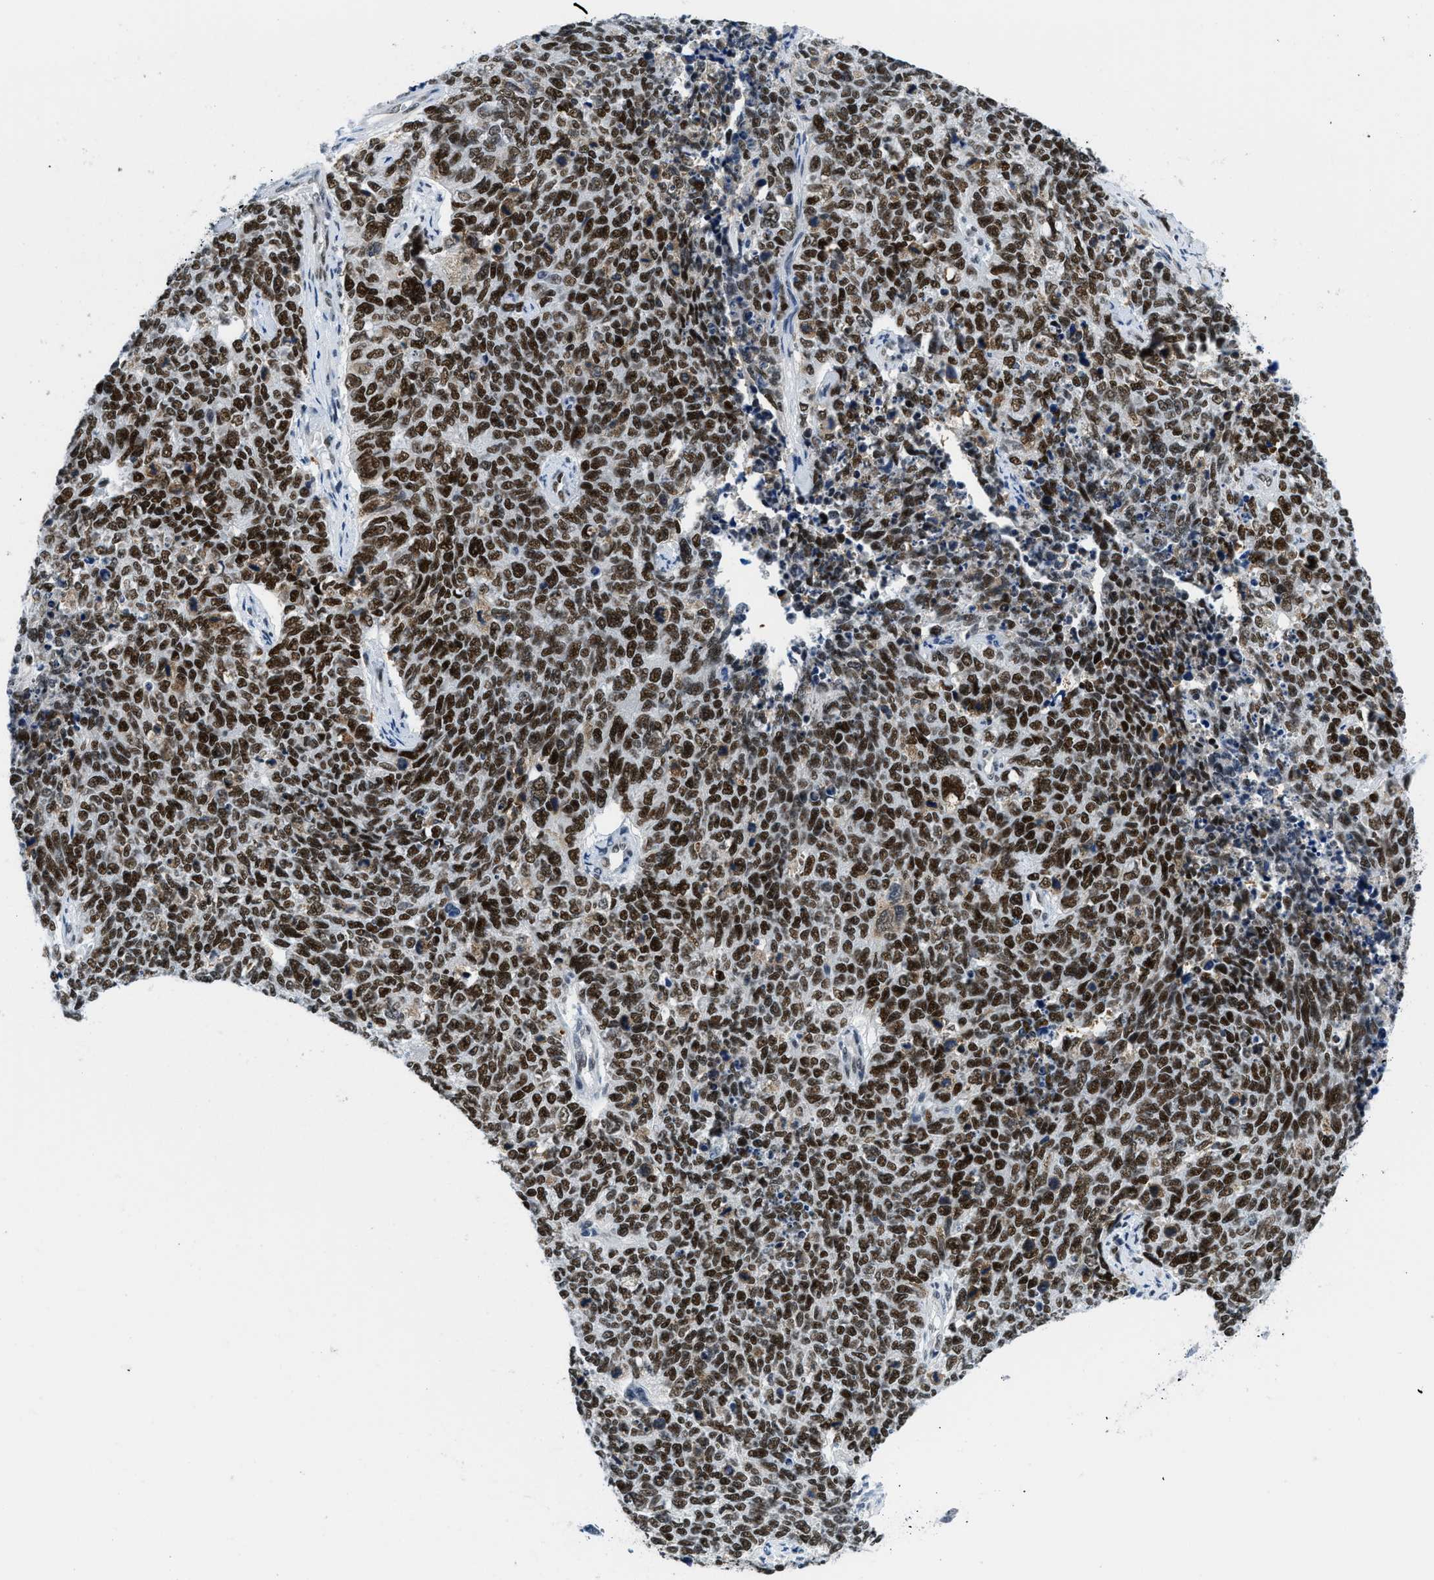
{"staining": {"intensity": "strong", "quantity": ">75%", "location": "nuclear"}, "tissue": "cervical cancer", "cell_type": "Tumor cells", "image_type": "cancer", "snomed": [{"axis": "morphology", "description": "Squamous cell carcinoma, NOS"}, {"axis": "topography", "description": "Cervix"}], "caption": "Immunohistochemistry (IHC) histopathology image of human cervical squamous cell carcinoma stained for a protein (brown), which exhibits high levels of strong nuclear positivity in about >75% of tumor cells.", "gene": "SMARCAD1", "patient": {"sex": "female", "age": 63}}